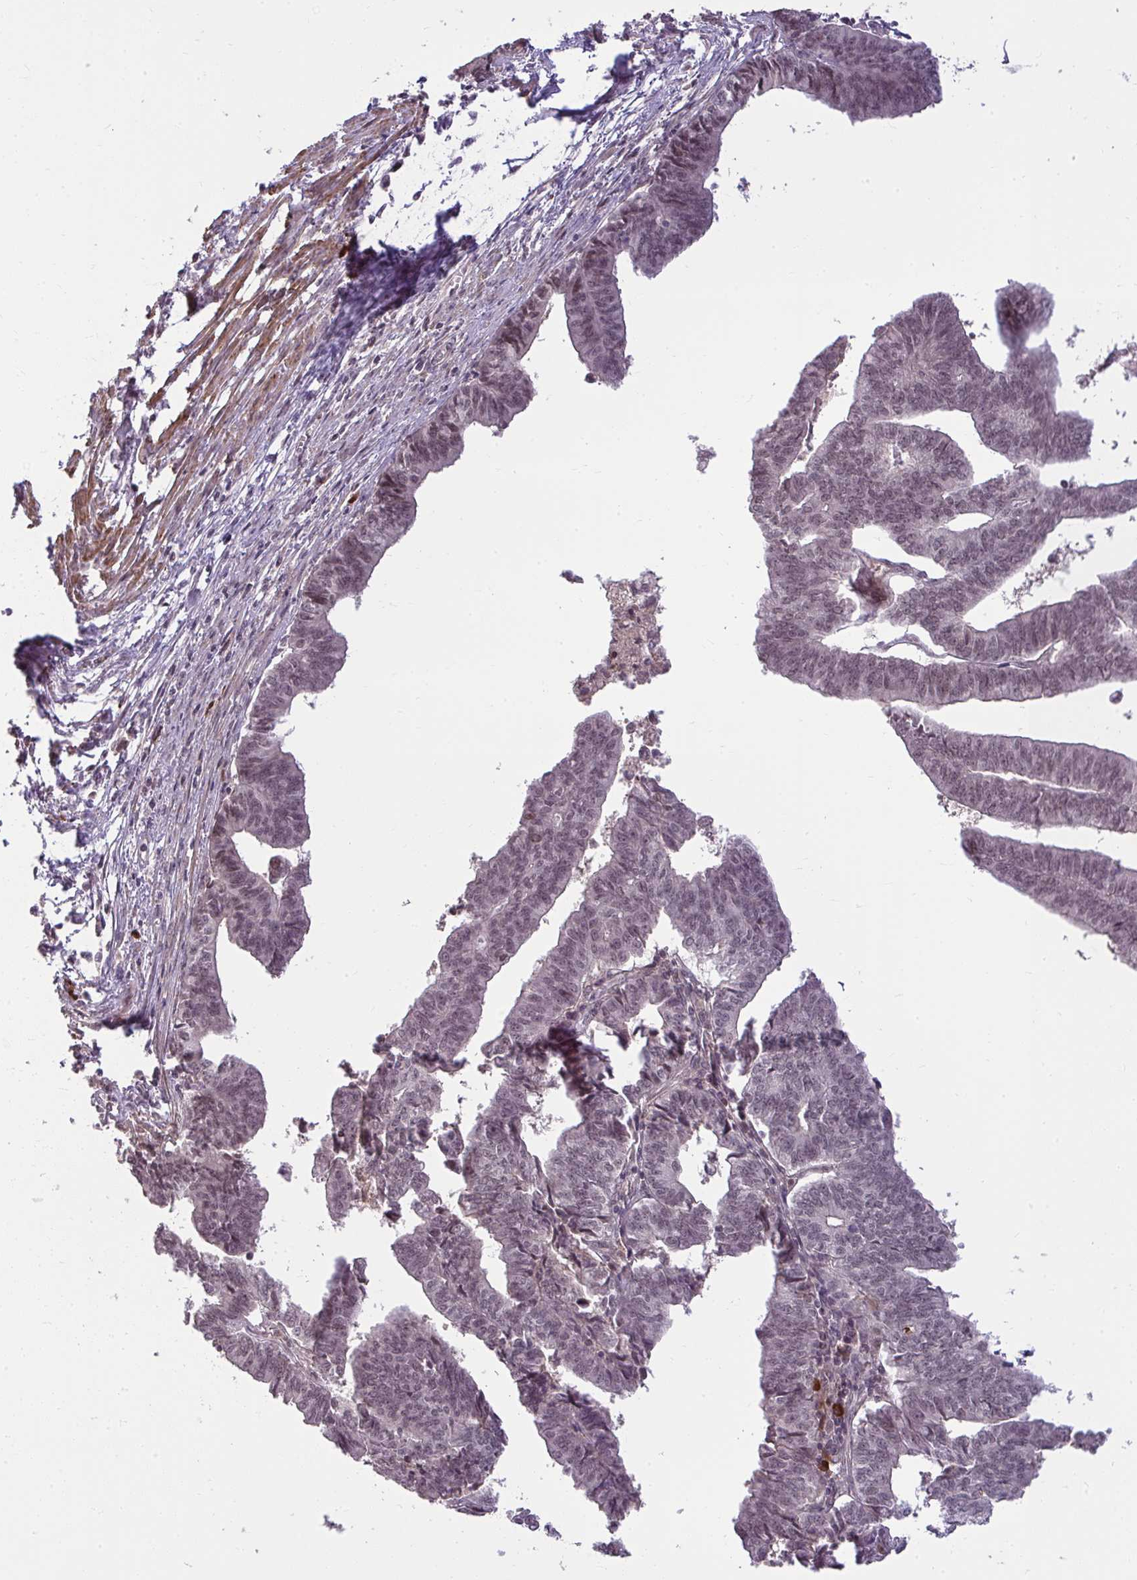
{"staining": {"intensity": "weak", "quantity": ">75%", "location": "nuclear"}, "tissue": "endometrial cancer", "cell_type": "Tumor cells", "image_type": "cancer", "snomed": [{"axis": "morphology", "description": "Adenocarcinoma, NOS"}, {"axis": "topography", "description": "Endometrium"}], "caption": "Human adenocarcinoma (endometrial) stained for a protein (brown) reveals weak nuclear positive expression in about >75% of tumor cells.", "gene": "ZSCAN9", "patient": {"sex": "female", "age": 65}}